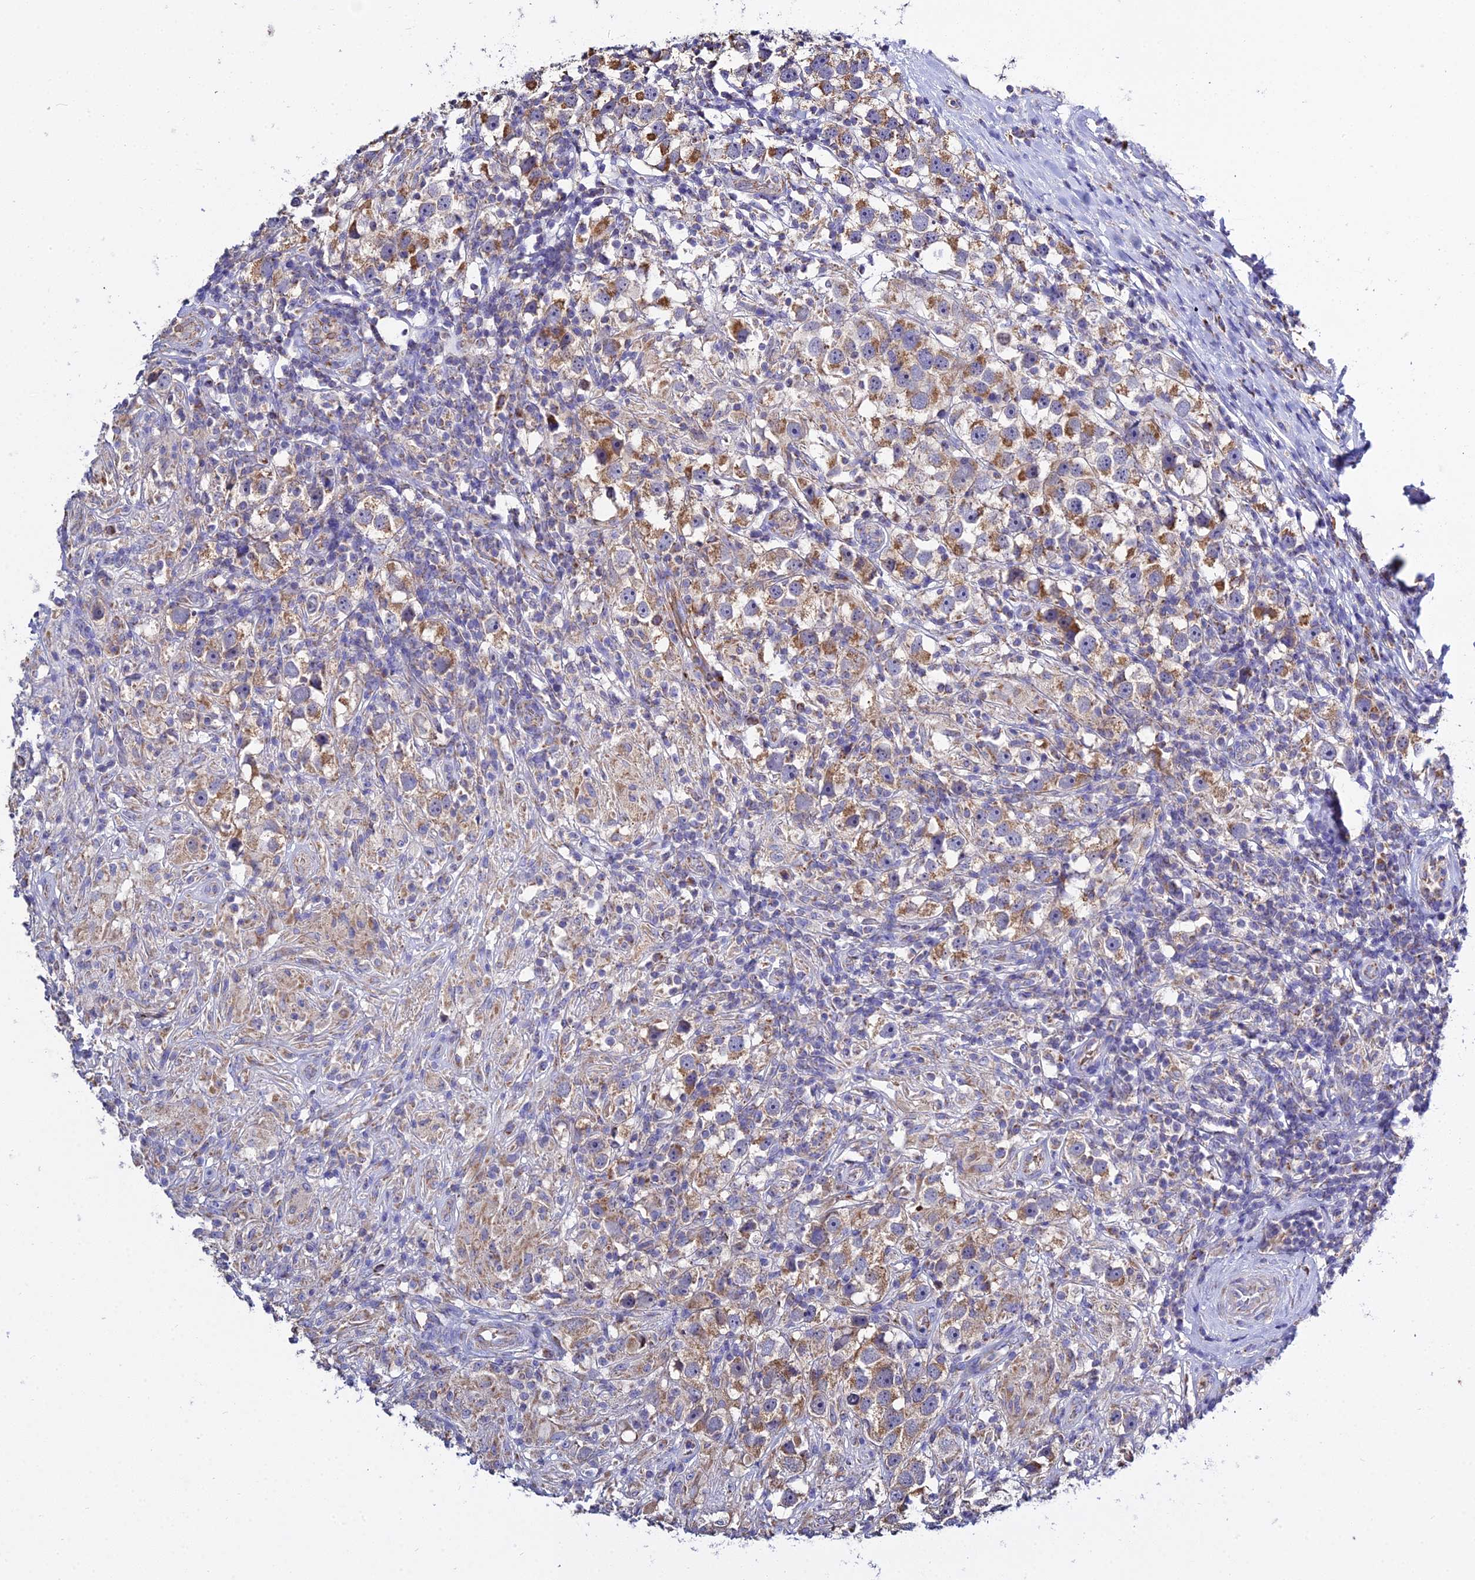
{"staining": {"intensity": "moderate", "quantity": ">75%", "location": "cytoplasmic/membranous"}, "tissue": "testis cancer", "cell_type": "Tumor cells", "image_type": "cancer", "snomed": [{"axis": "morphology", "description": "Seminoma, NOS"}, {"axis": "topography", "description": "Testis"}], "caption": "Testis seminoma stained with a protein marker displays moderate staining in tumor cells.", "gene": "TYW5", "patient": {"sex": "male", "age": 49}}